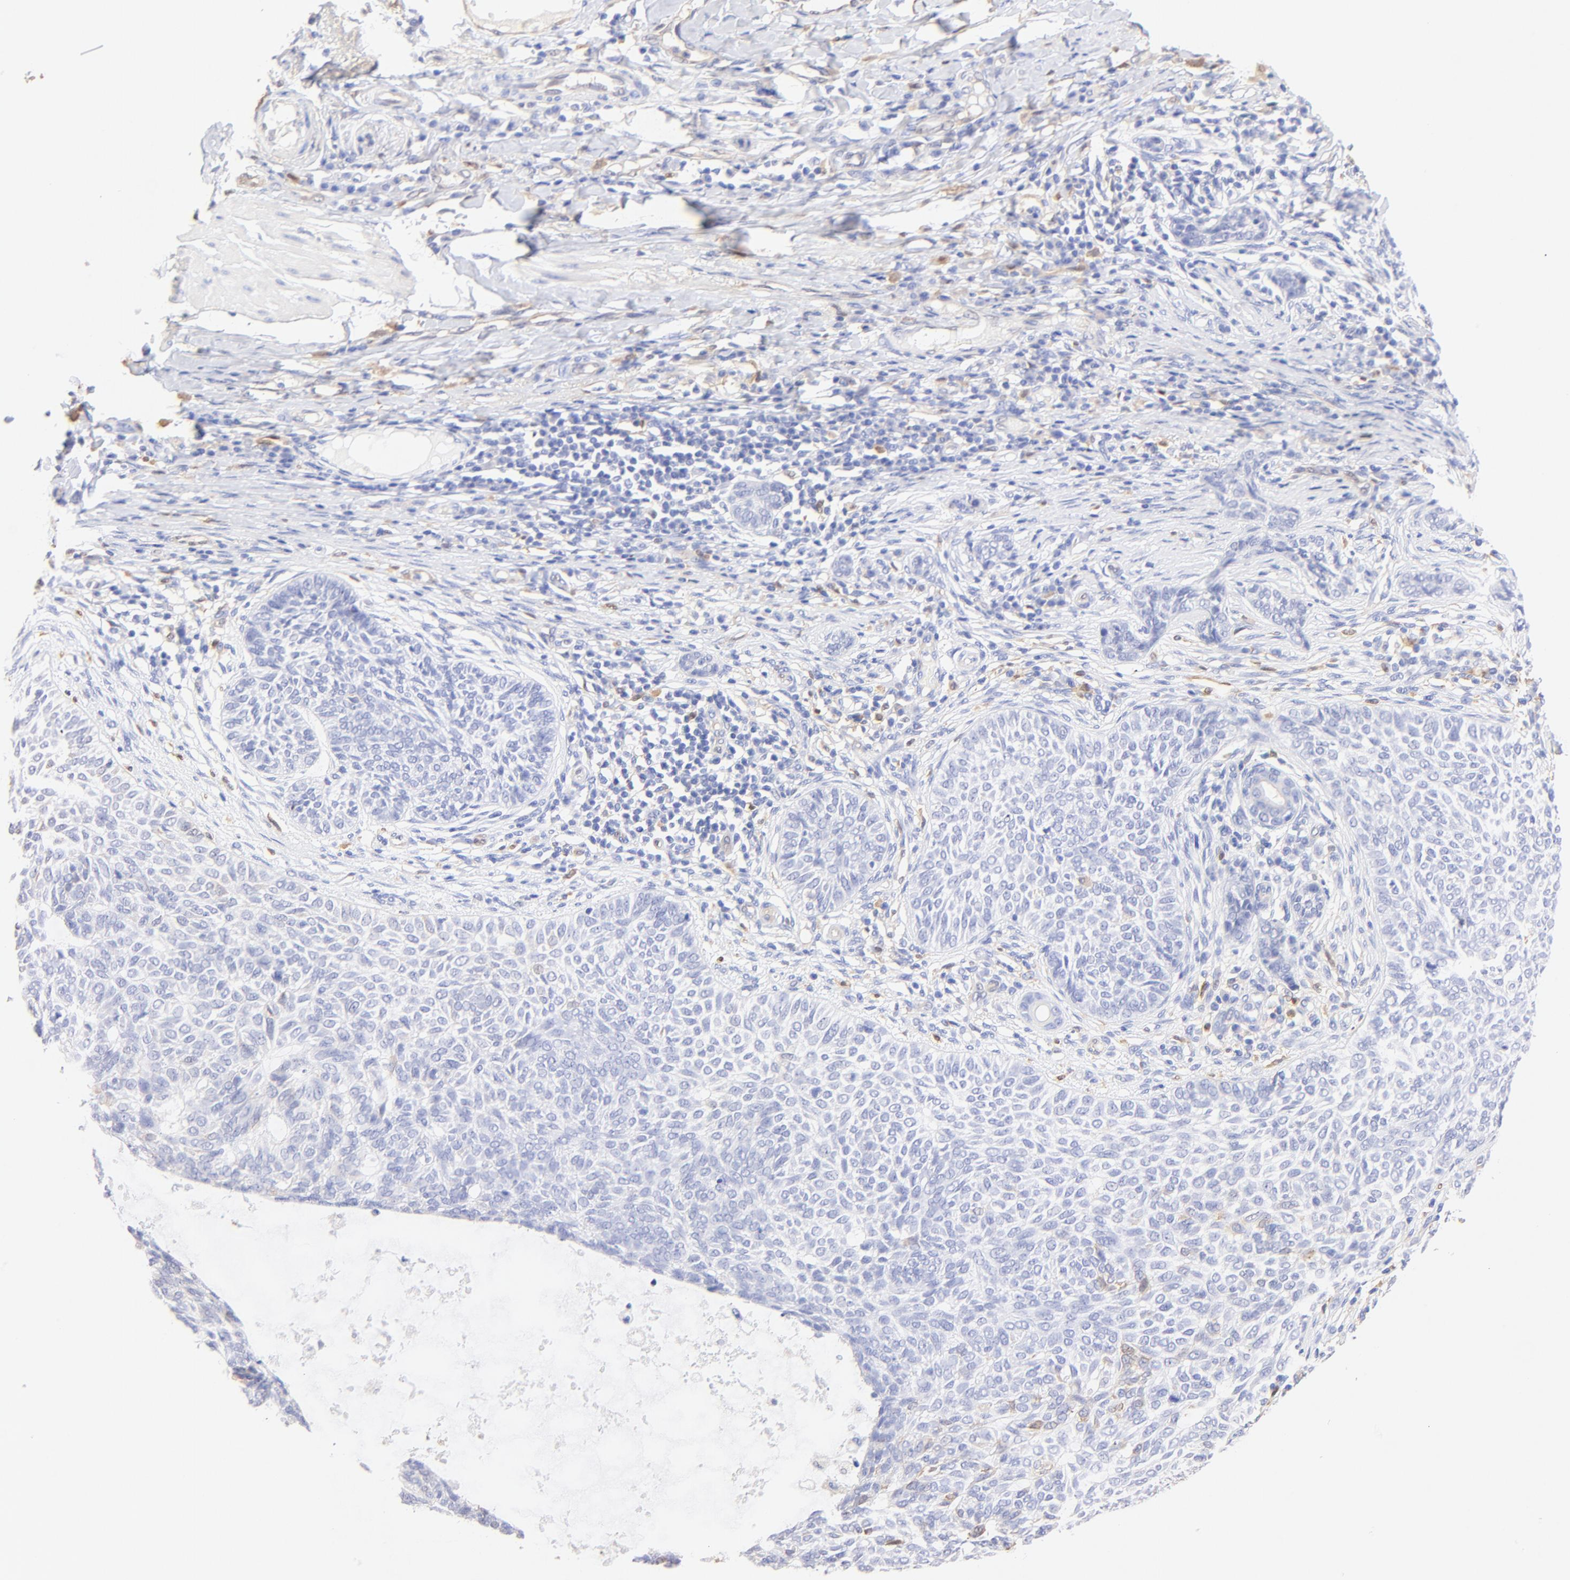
{"staining": {"intensity": "negative", "quantity": "none", "location": "none"}, "tissue": "skin cancer", "cell_type": "Tumor cells", "image_type": "cancer", "snomed": [{"axis": "morphology", "description": "Basal cell carcinoma"}, {"axis": "topography", "description": "Skin"}], "caption": "Tumor cells show no significant positivity in basal cell carcinoma (skin). Brightfield microscopy of immunohistochemistry stained with DAB (brown) and hematoxylin (blue), captured at high magnification.", "gene": "ALDH1A1", "patient": {"sex": "male", "age": 87}}